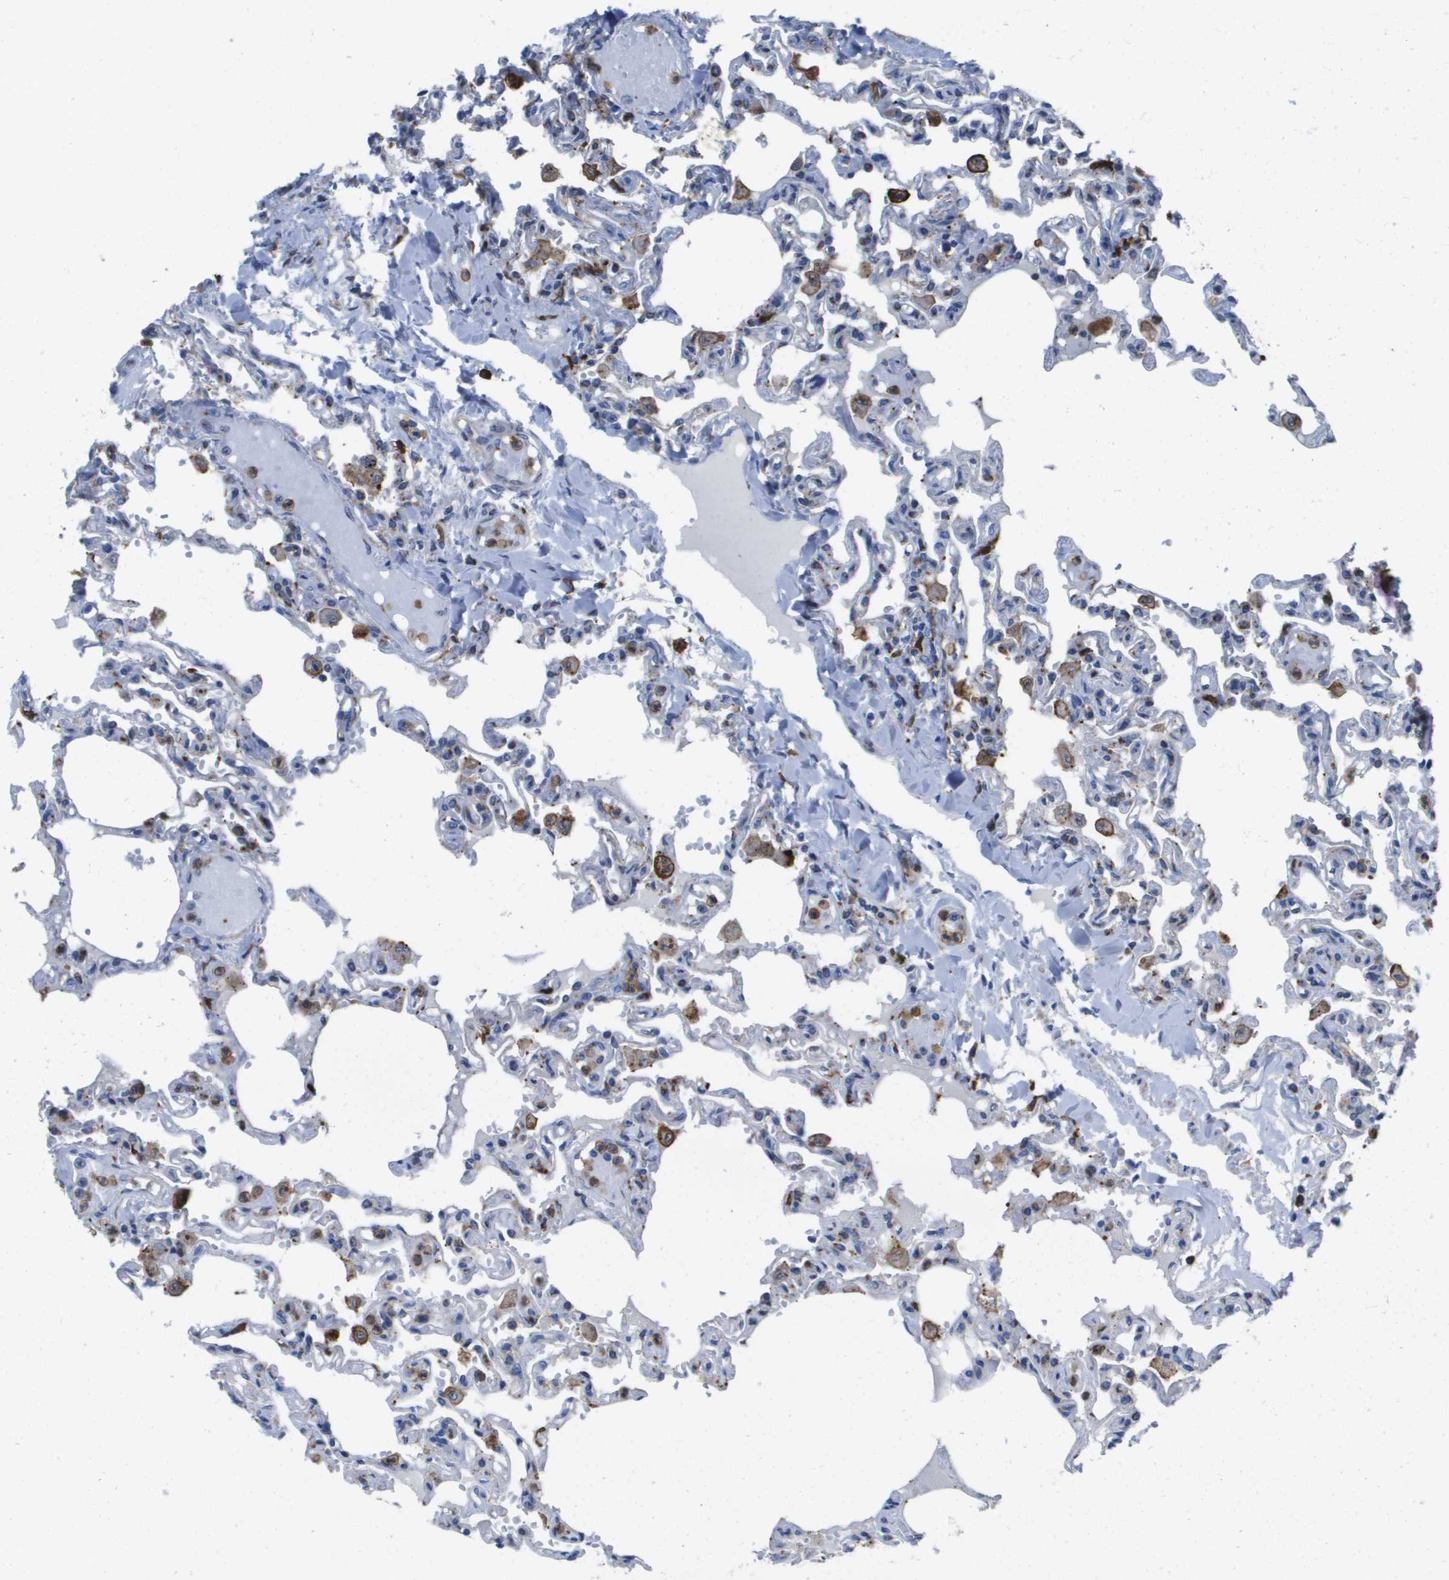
{"staining": {"intensity": "negative", "quantity": "none", "location": "none"}, "tissue": "lung", "cell_type": "Alveolar cells", "image_type": "normal", "snomed": [{"axis": "morphology", "description": "Normal tissue, NOS"}, {"axis": "topography", "description": "Lung"}], "caption": "This is an IHC photomicrograph of unremarkable lung. There is no expression in alveolar cells.", "gene": "SLC37A2", "patient": {"sex": "male", "age": 21}}